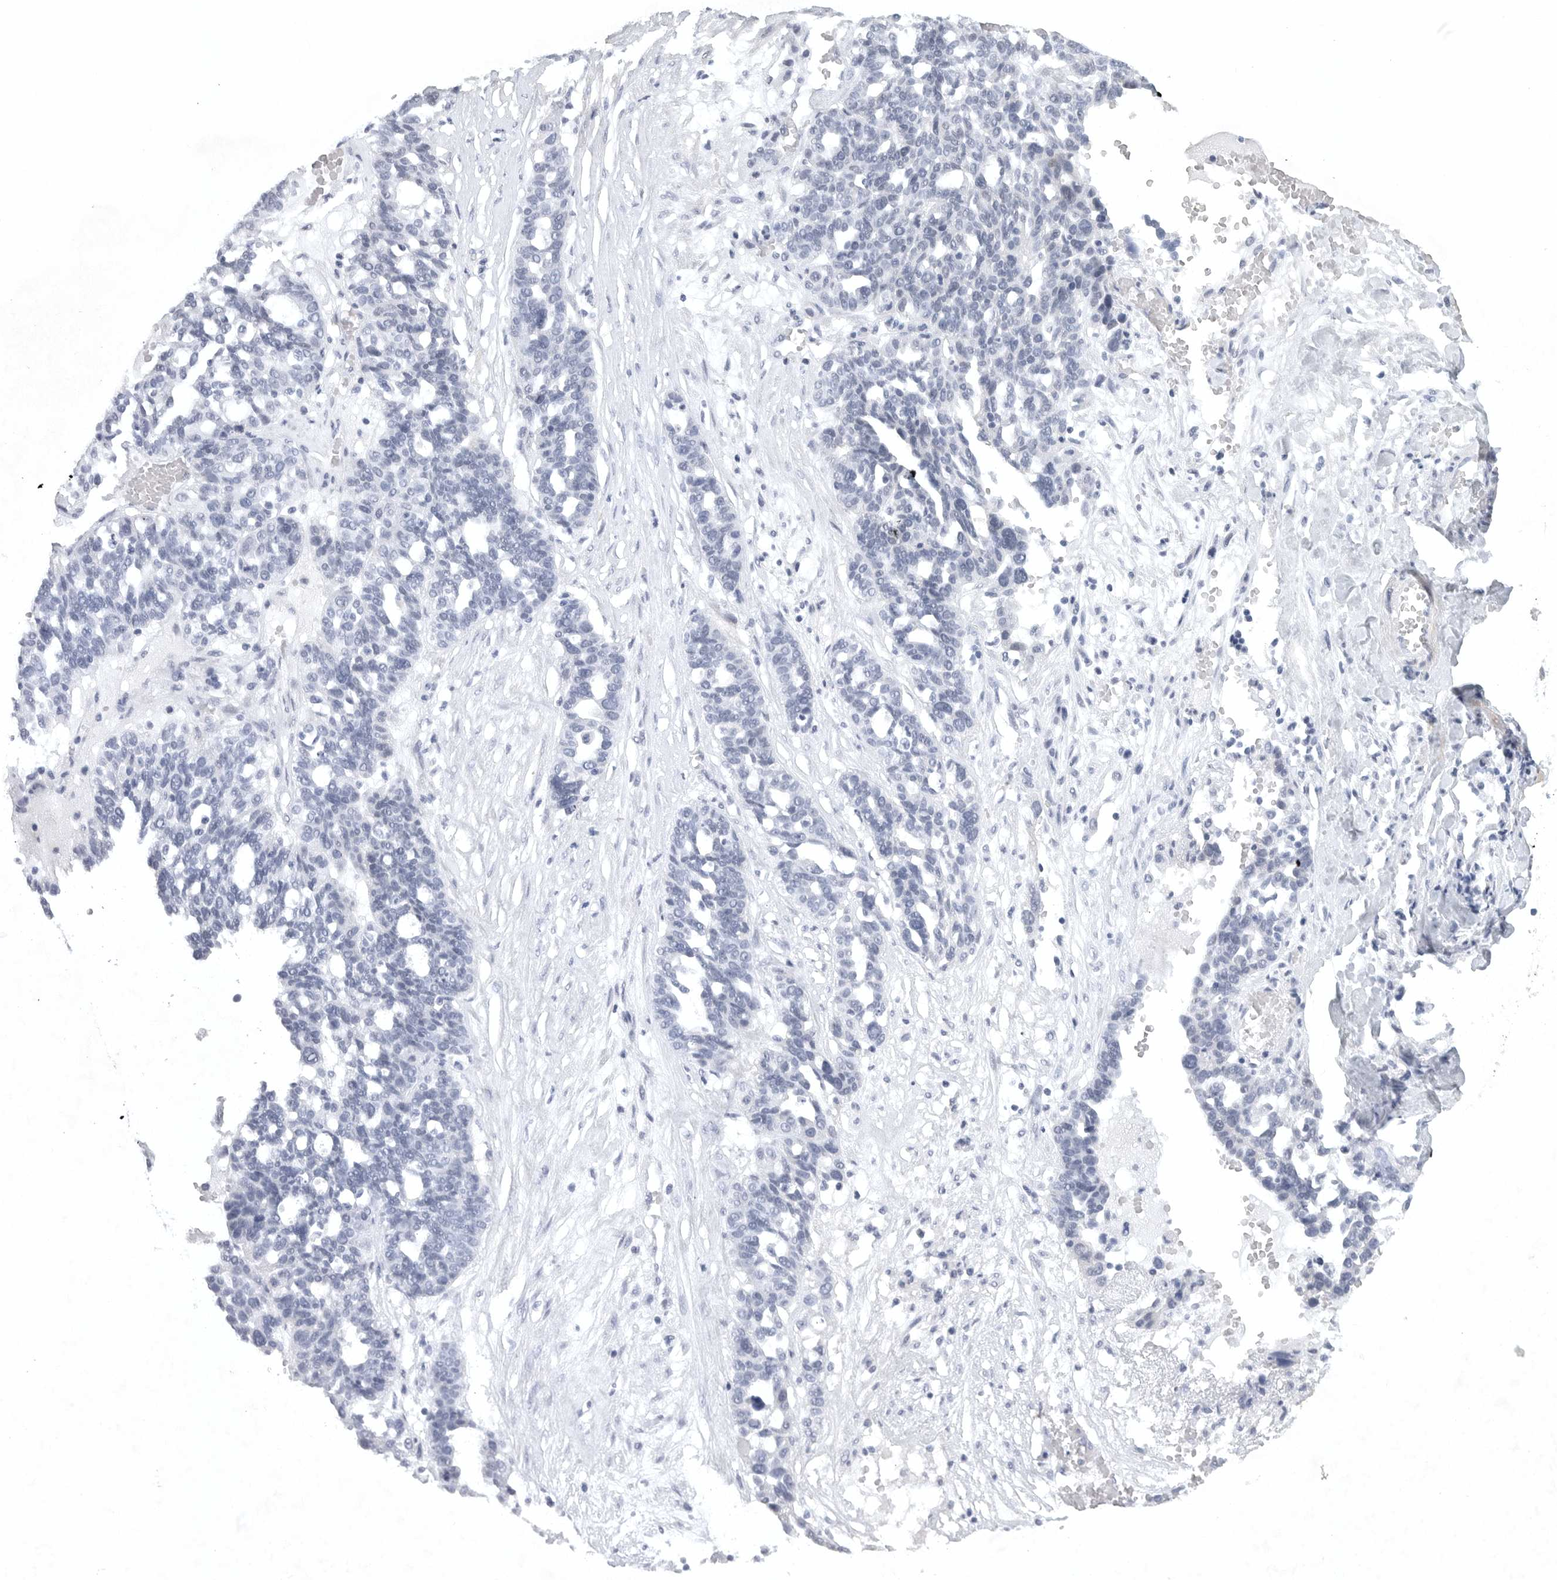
{"staining": {"intensity": "negative", "quantity": "none", "location": "none"}, "tissue": "ovarian cancer", "cell_type": "Tumor cells", "image_type": "cancer", "snomed": [{"axis": "morphology", "description": "Cystadenocarcinoma, serous, NOS"}, {"axis": "topography", "description": "Ovary"}], "caption": "IHC micrograph of neoplastic tissue: serous cystadenocarcinoma (ovarian) stained with DAB shows no significant protein staining in tumor cells. (DAB immunohistochemistry (IHC) with hematoxylin counter stain).", "gene": "TNR", "patient": {"sex": "female", "age": 59}}